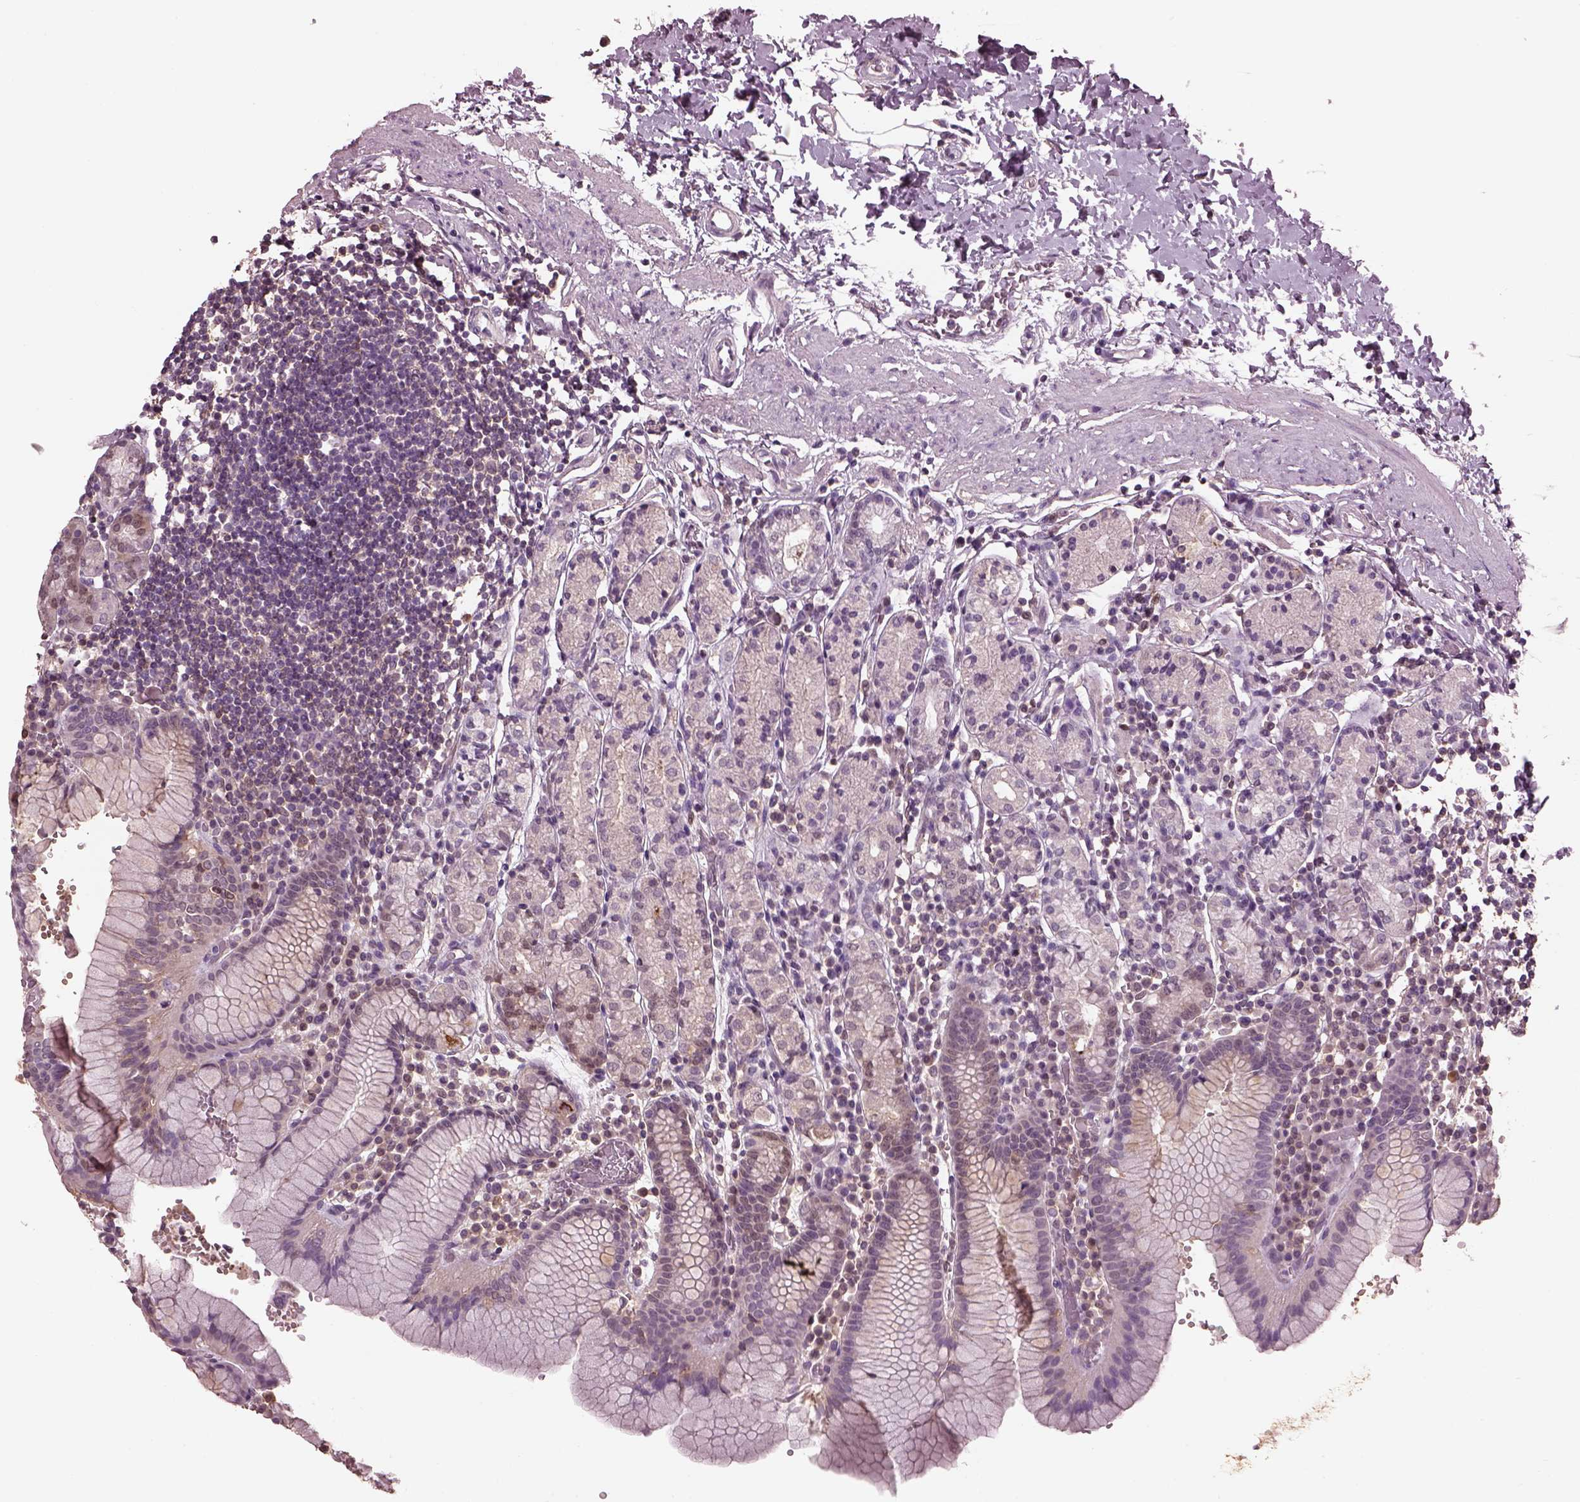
{"staining": {"intensity": "negative", "quantity": "none", "location": "none"}, "tissue": "stomach", "cell_type": "Glandular cells", "image_type": "normal", "snomed": [{"axis": "morphology", "description": "Normal tissue, NOS"}, {"axis": "topography", "description": "Stomach, upper"}, {"axis": "topography", "description": "Stomach"}], "caption": "The histopathology image demonstrates no staining of glandular cells in normal stomach. The staining is performed using DAB brown chromogen with nuclei counter-stained in using hematoxylin.", "gene": "SRI", "patient": {"sex": "male", "age": 62}}